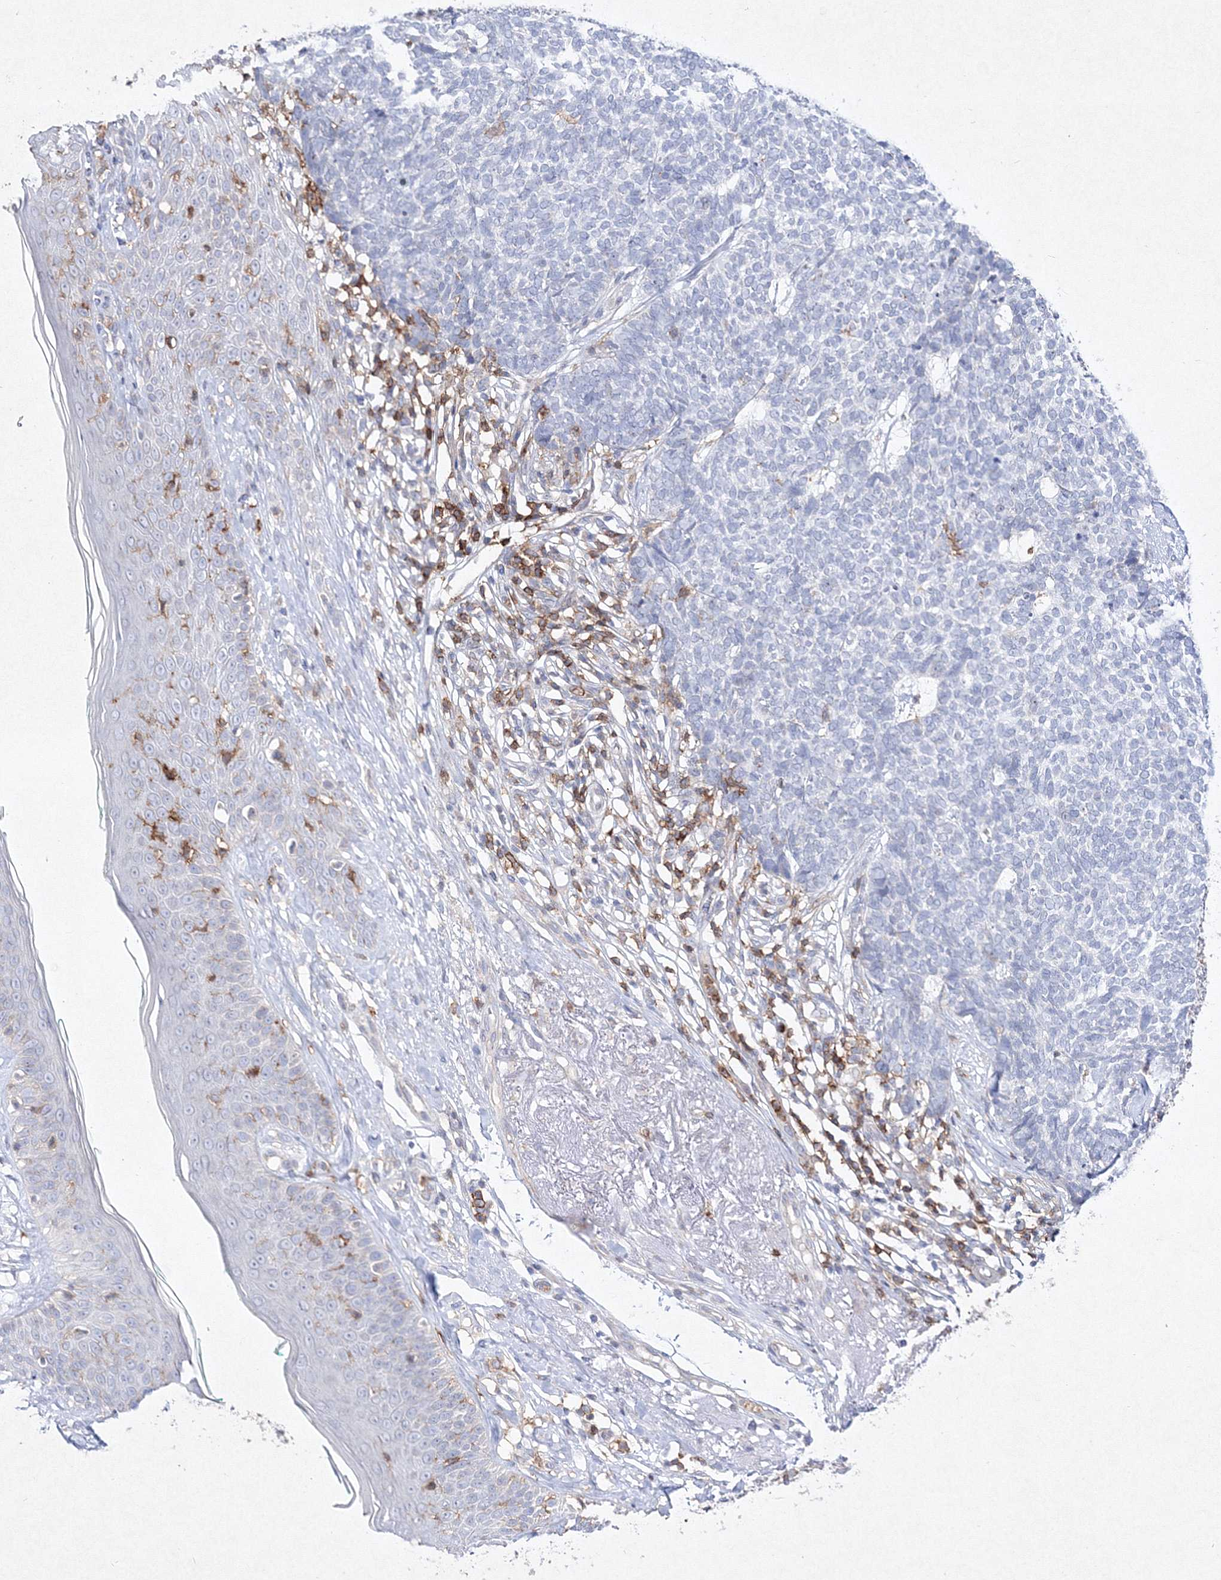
{"staining": {"intensity": "negative", "quantity": "none", "location": "none"}, "tissue": "skin cancer", "cell_type": "Tumor cells", "image_type": "cancer", "snomed": [{"axis": "morphology", "description": "Basal cell carcinoma"}, {"axis": "topography", "description": "Skin"}], "caption": "Immunohistochemistry micrograph of human skin basal cell carcinoma stained for a protein (brown), which reveals no staining in tumor cells. (Stains: DAB IHC with hematoxylin counter stain, Microscopy: brightfield microscopy at high magnification).", "gene": "HCST", "patient": {"sex": "female", "age": 84}}